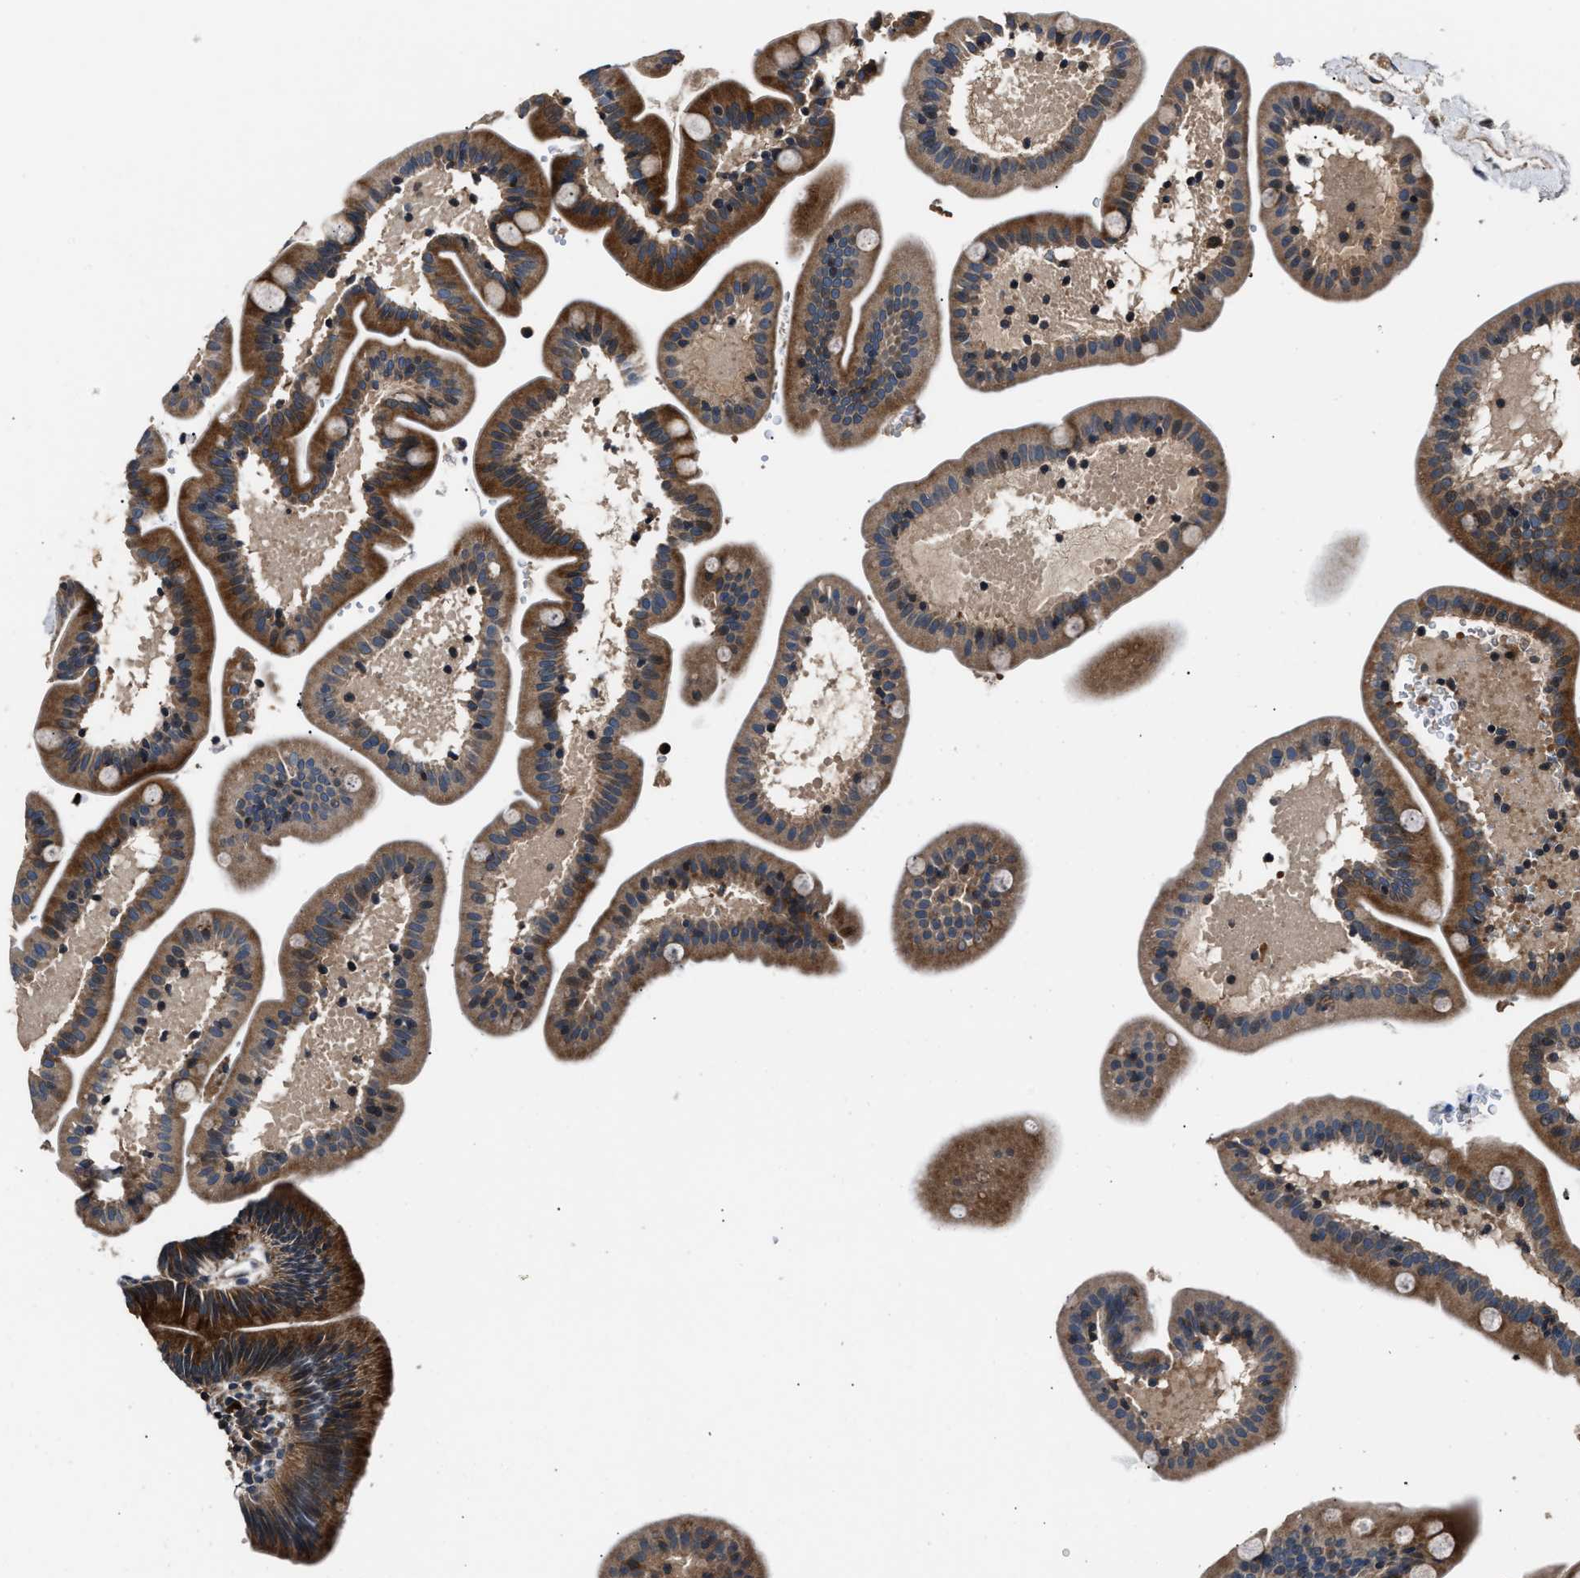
{"staining": {"intensity": "strong", "quantity": ">75%", "location": "cytoplasmic/membranous"}, "tissue": "duodenum", "cell_type": "Glandular cells", "image_type": "normal", "snomed": [{"axis": "morphology", "description": "Normal tissue, NOS"}, {"axis": "topography", "description": "Duodenum"}], "caption": "Immunohistochemical staining of unremarkable duodenum demonstrates strong cytoplasmic/membranous protein positivity in about >75% of glandular cells.", "gene": "IMPDH2", "patient": {"sex": "male", "age": 54}}